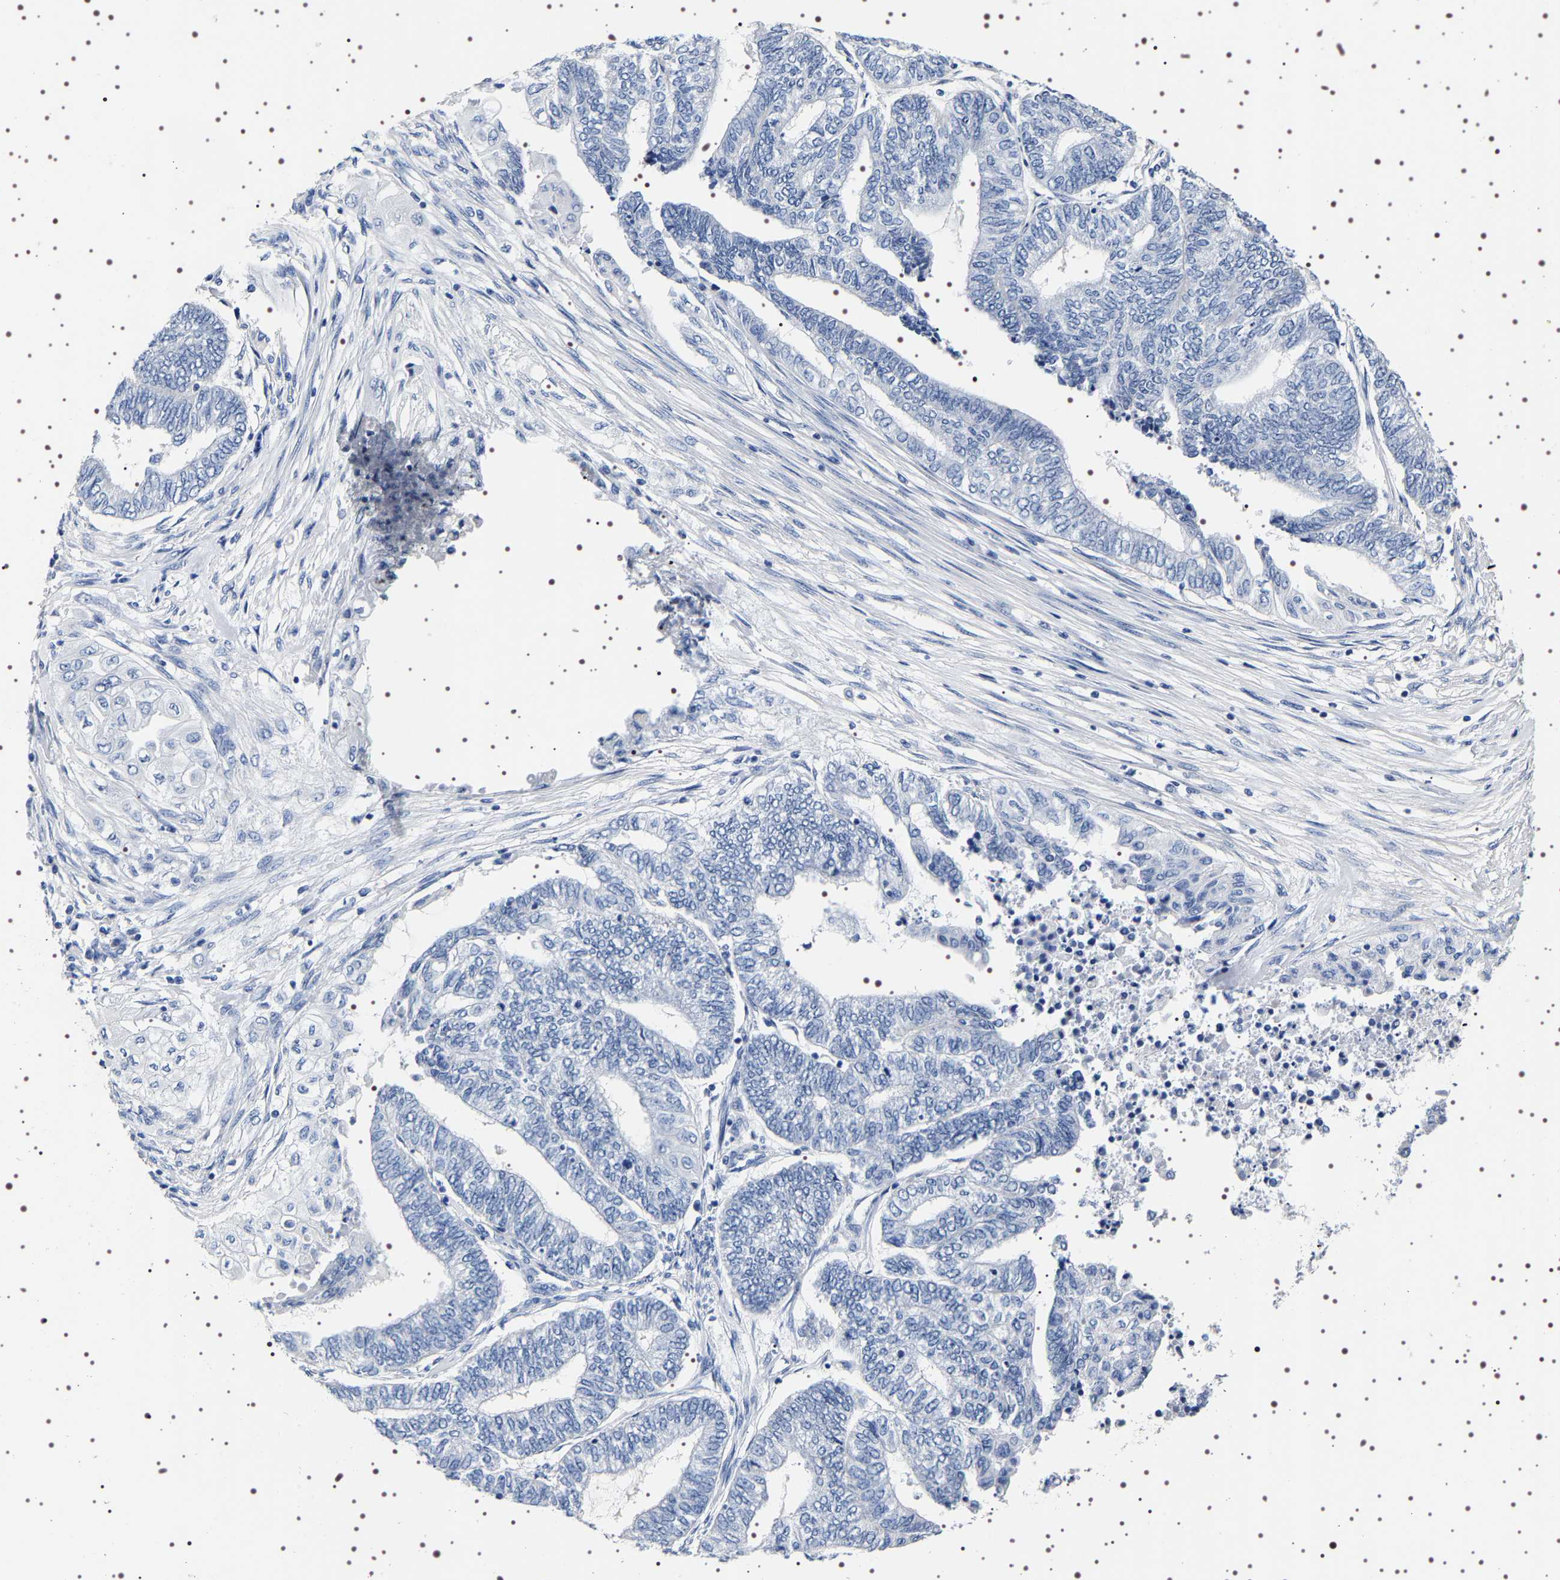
{"staining": {"intensity": "negative", "quantity": "none", "location": "none"}, "tissue": "endometrial cancer", "cell_type": "Tumor cells", "image_type": "cancer", "snomed": [{"axis": "morphology", "description": "Adenocarcinoma, NOS"}, {"axis": "topography", "description": "Uterus"}, {"axis": "topography", "description": "Endometrium"}], "caption": "DAB (3,3'-diaminobenzidine) immunohistochemical staining of human endometrial cancer (adenocarcinoma) reveals no significant expression in tumor cells. (Brightfield microscopy of DAB immunohistochemistry (IHC) at high magnification).", "gene": "UBQLN3", "patient": {"sex": "female", "age": 70}}